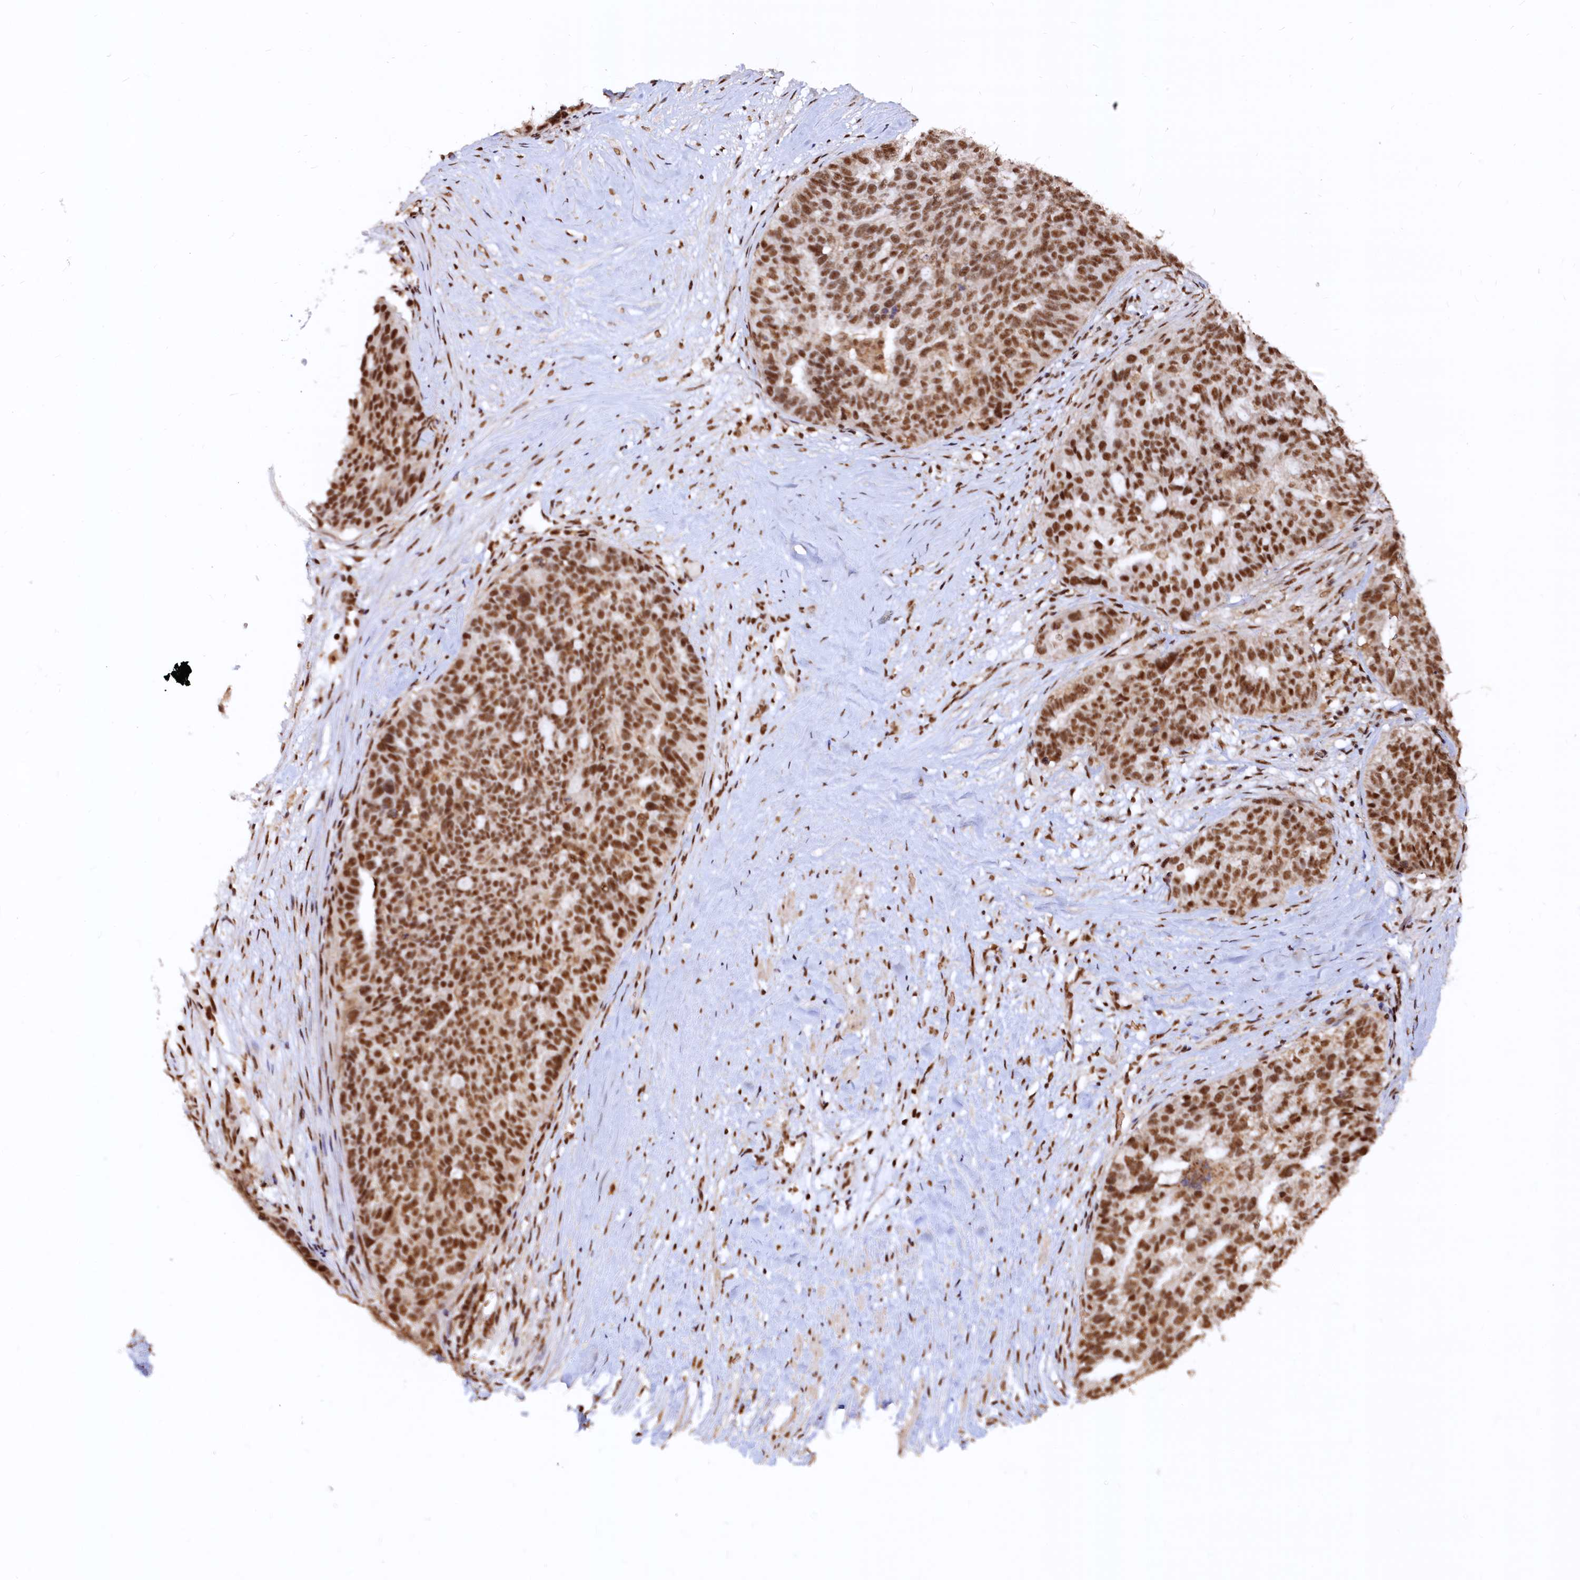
{"staining": {"intensity": "strong", "quantity": ">75%", "location": "nuclear"}, "tissue": "ovarian cancer", "cell_type": "Tumor cells", "image_type": "cancer", "snomed": [{"axis": "morphology", "description": "Cystadenocarcinoma, serous, NOS"}, {"axis": "topography", "description": "Ovary"}], "caption": "Tumor cells demonstrate high levels of strong nuclear staining in approximately >75% of cells in ovarian serous cystadenocarcinoma. (DAB (3,3'-diaminobenzidine) = brown stain, brightfield microscopy at high magnification).", "gene": "RSRC2", "patient": {"sex": "female", "age": 59}}